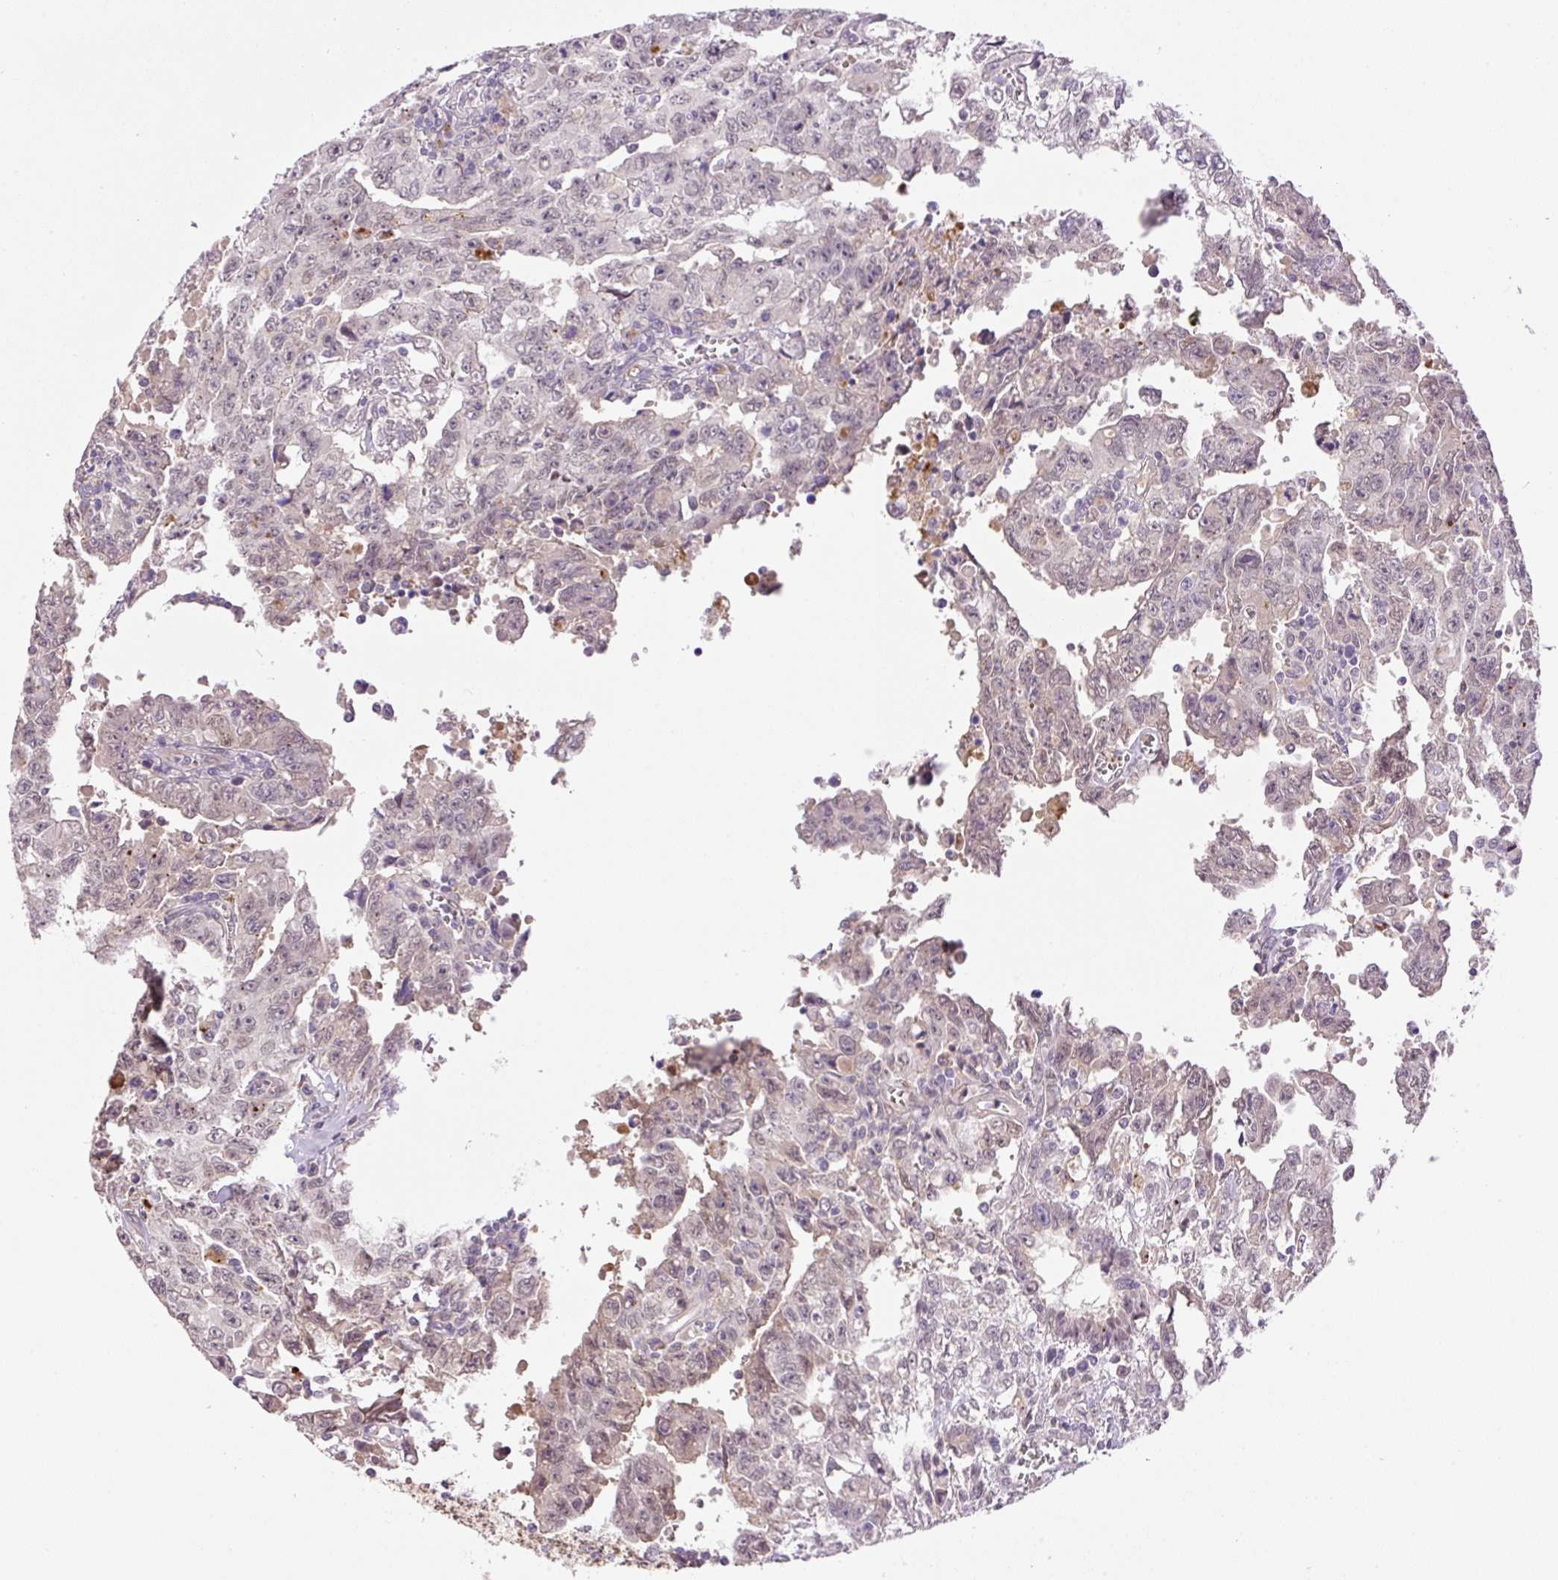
{"staining": {"intensity": "negative", "quantity": "none", "location": "none"}, "tissue": "testis cancer", "cell_type": "Tumor cells", "image_type": "cancer", "snomed": [{"axis": "morphology", "description": "Carcinoma, Embryonal, NOS"}, {"axis": "topography", "description": "Testis"}], "caption": "Immunohistochemical staining of human testis cancer (embryonal carcinoma) displays no significant expression in tumor cells.", "gene": "HABP4", "patient": {"sex": "male", "age": 24}}